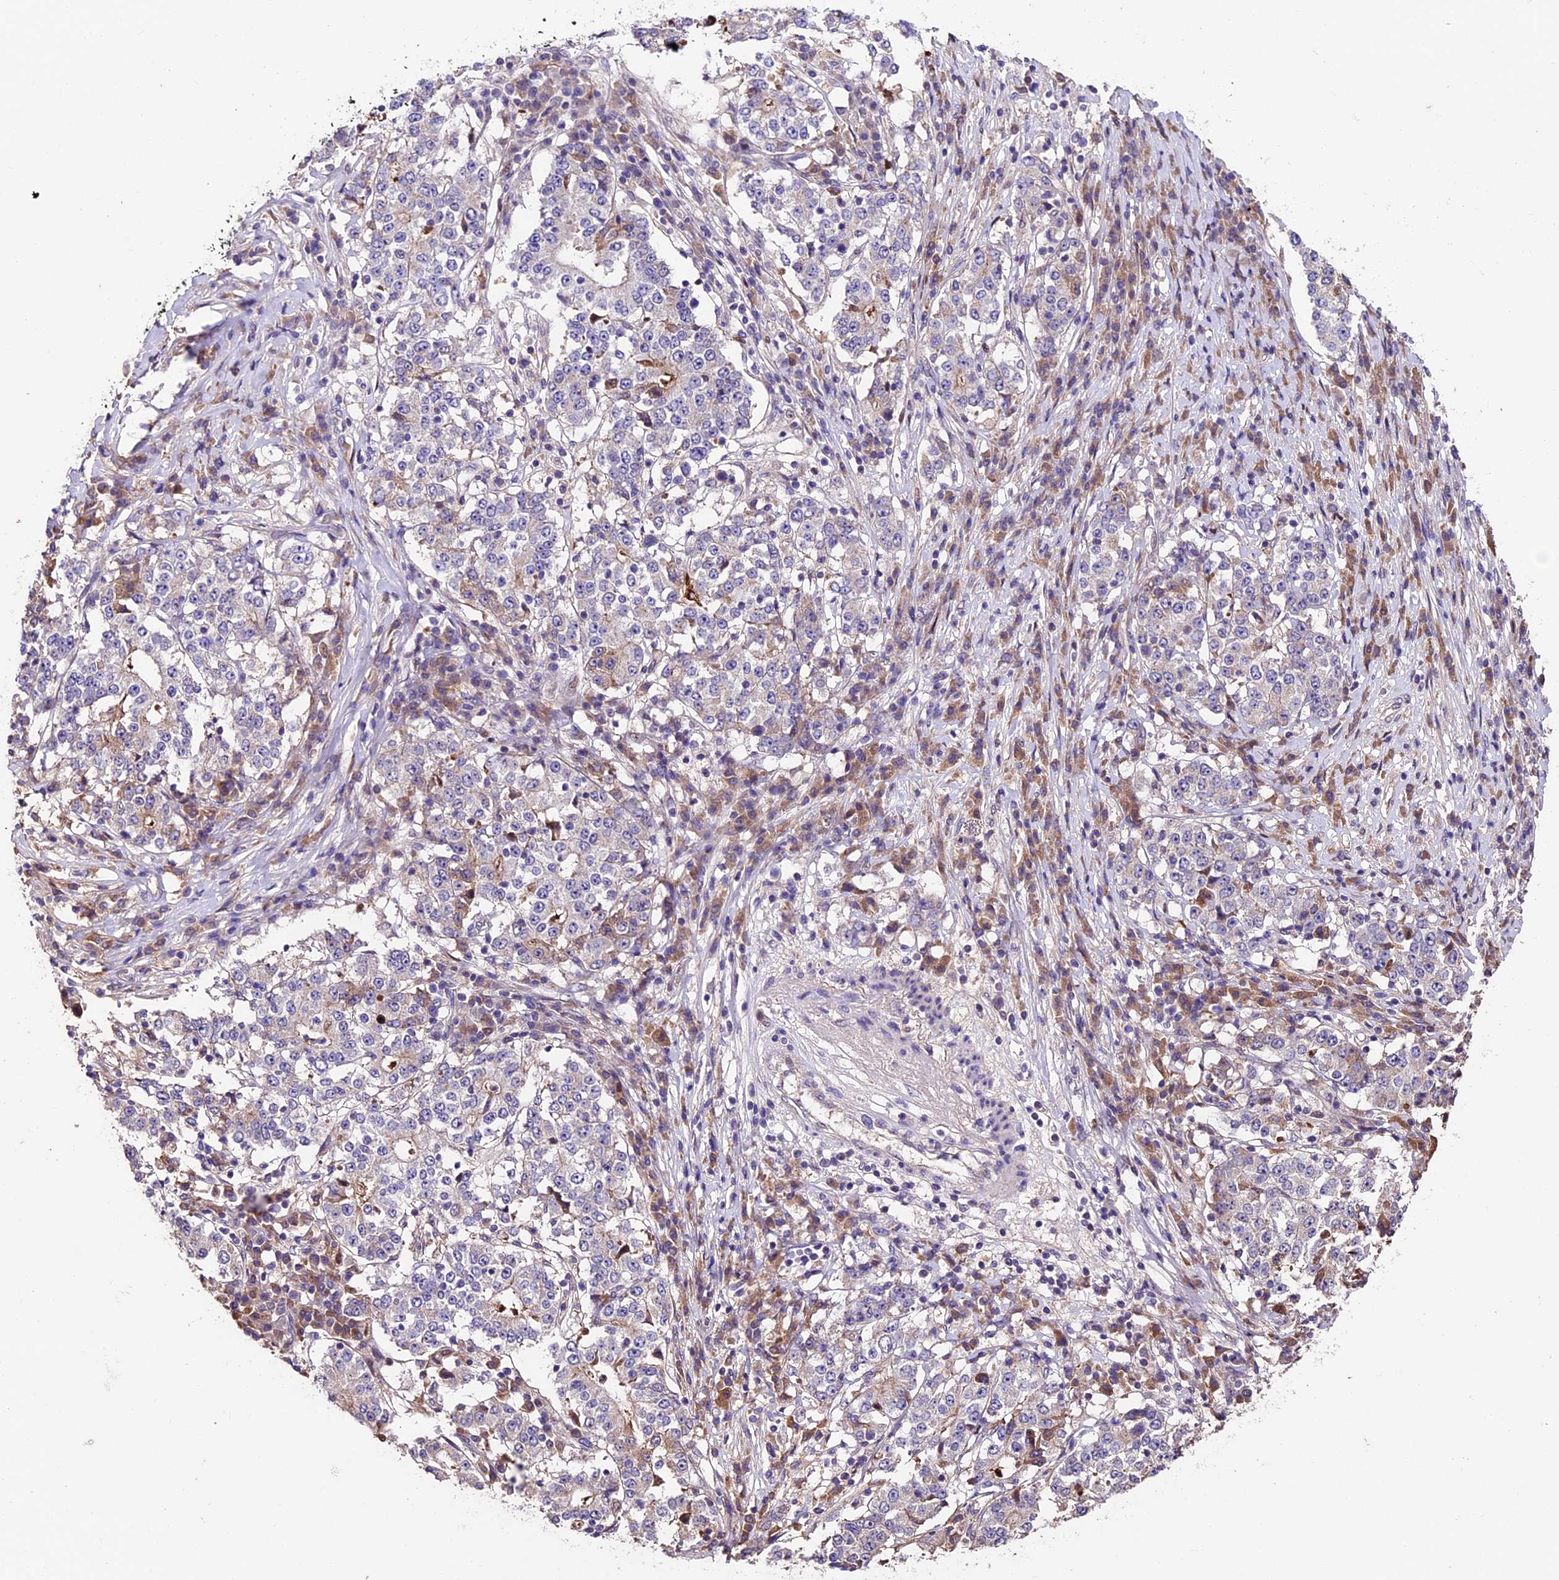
{"staining": {"intensity": "negative", "quantity": "none", "location": "none"}, "tissue": "stomach cancer", "cell_type": "Tumor cells", "image_type": "cancer", "snomed": [{"axis": "morphology", "description": "Adenocarcinoma, NOS"}, {"axis": "topography", "description": "Stomach"}], "caption": "High magnification brightfield microscopy of stomach adenocarcinoma stained with DAB (3,3'-diaminobenzidine) (brown) and counterstained with hematoxylin (blue): tumor cells show no significant staining.", "gene": "SBNO2", "patient": {"sex": "male", "age": 59}}